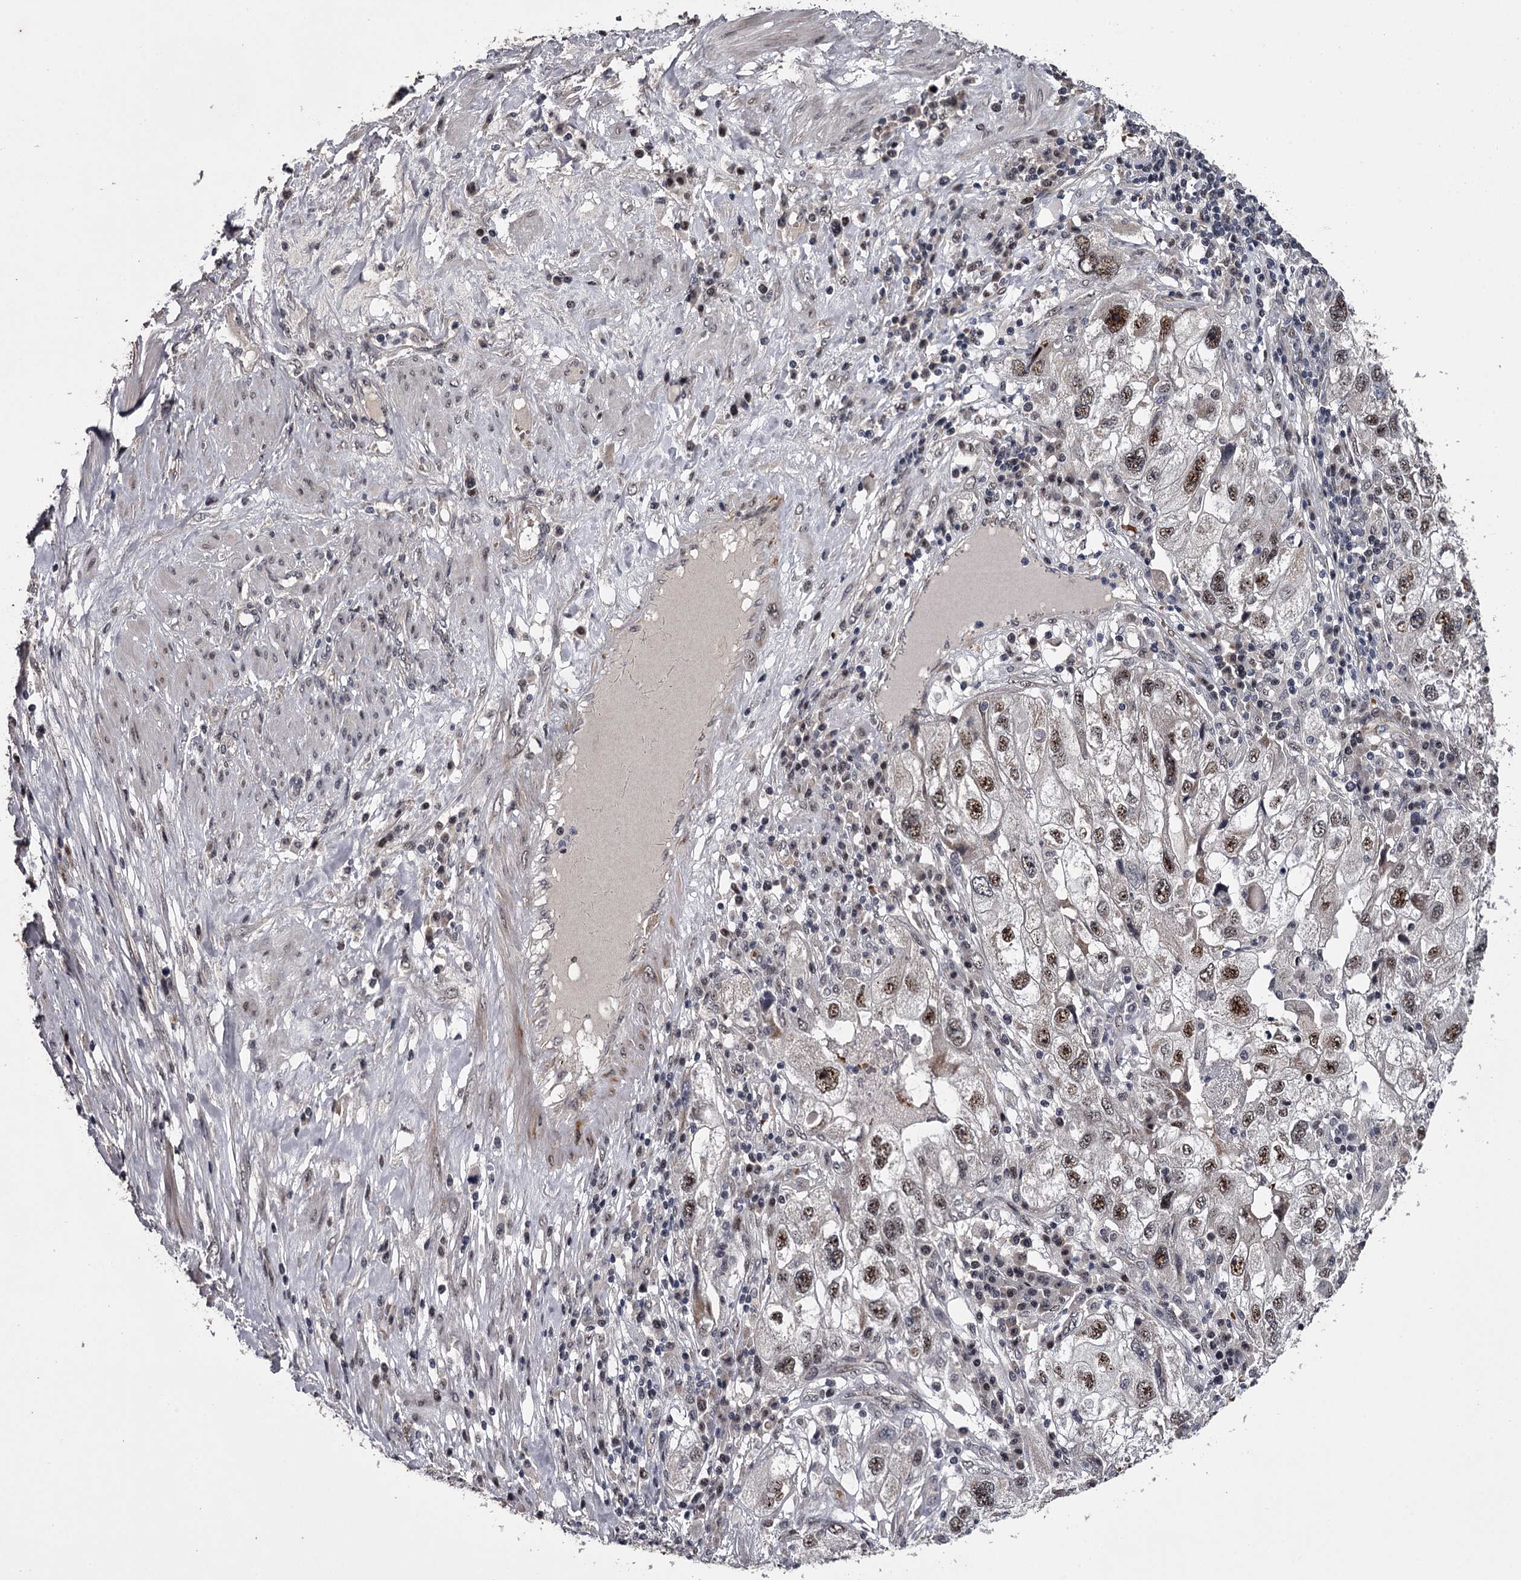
{"staining": {"intensity": "moderate", "quantity": ">75%", "location": "nuclear"}, "tissue": "endometrial cancer", "cell_type": "Tumor cells", "image_type": "cancer", "snomed": [{"axis": "morphology", "description": "Adenocarcinoma, NOS"}, {"axis": "topography", "description": "Endometrium"}], "caption": "A histopathology image of adenocarcinoma (endometrial) stained for a protein demonstrates moderate nuclear brown staining in tumor cells.", "gene": "RNF44", "patient": {"sex": "female", "age": 49}}